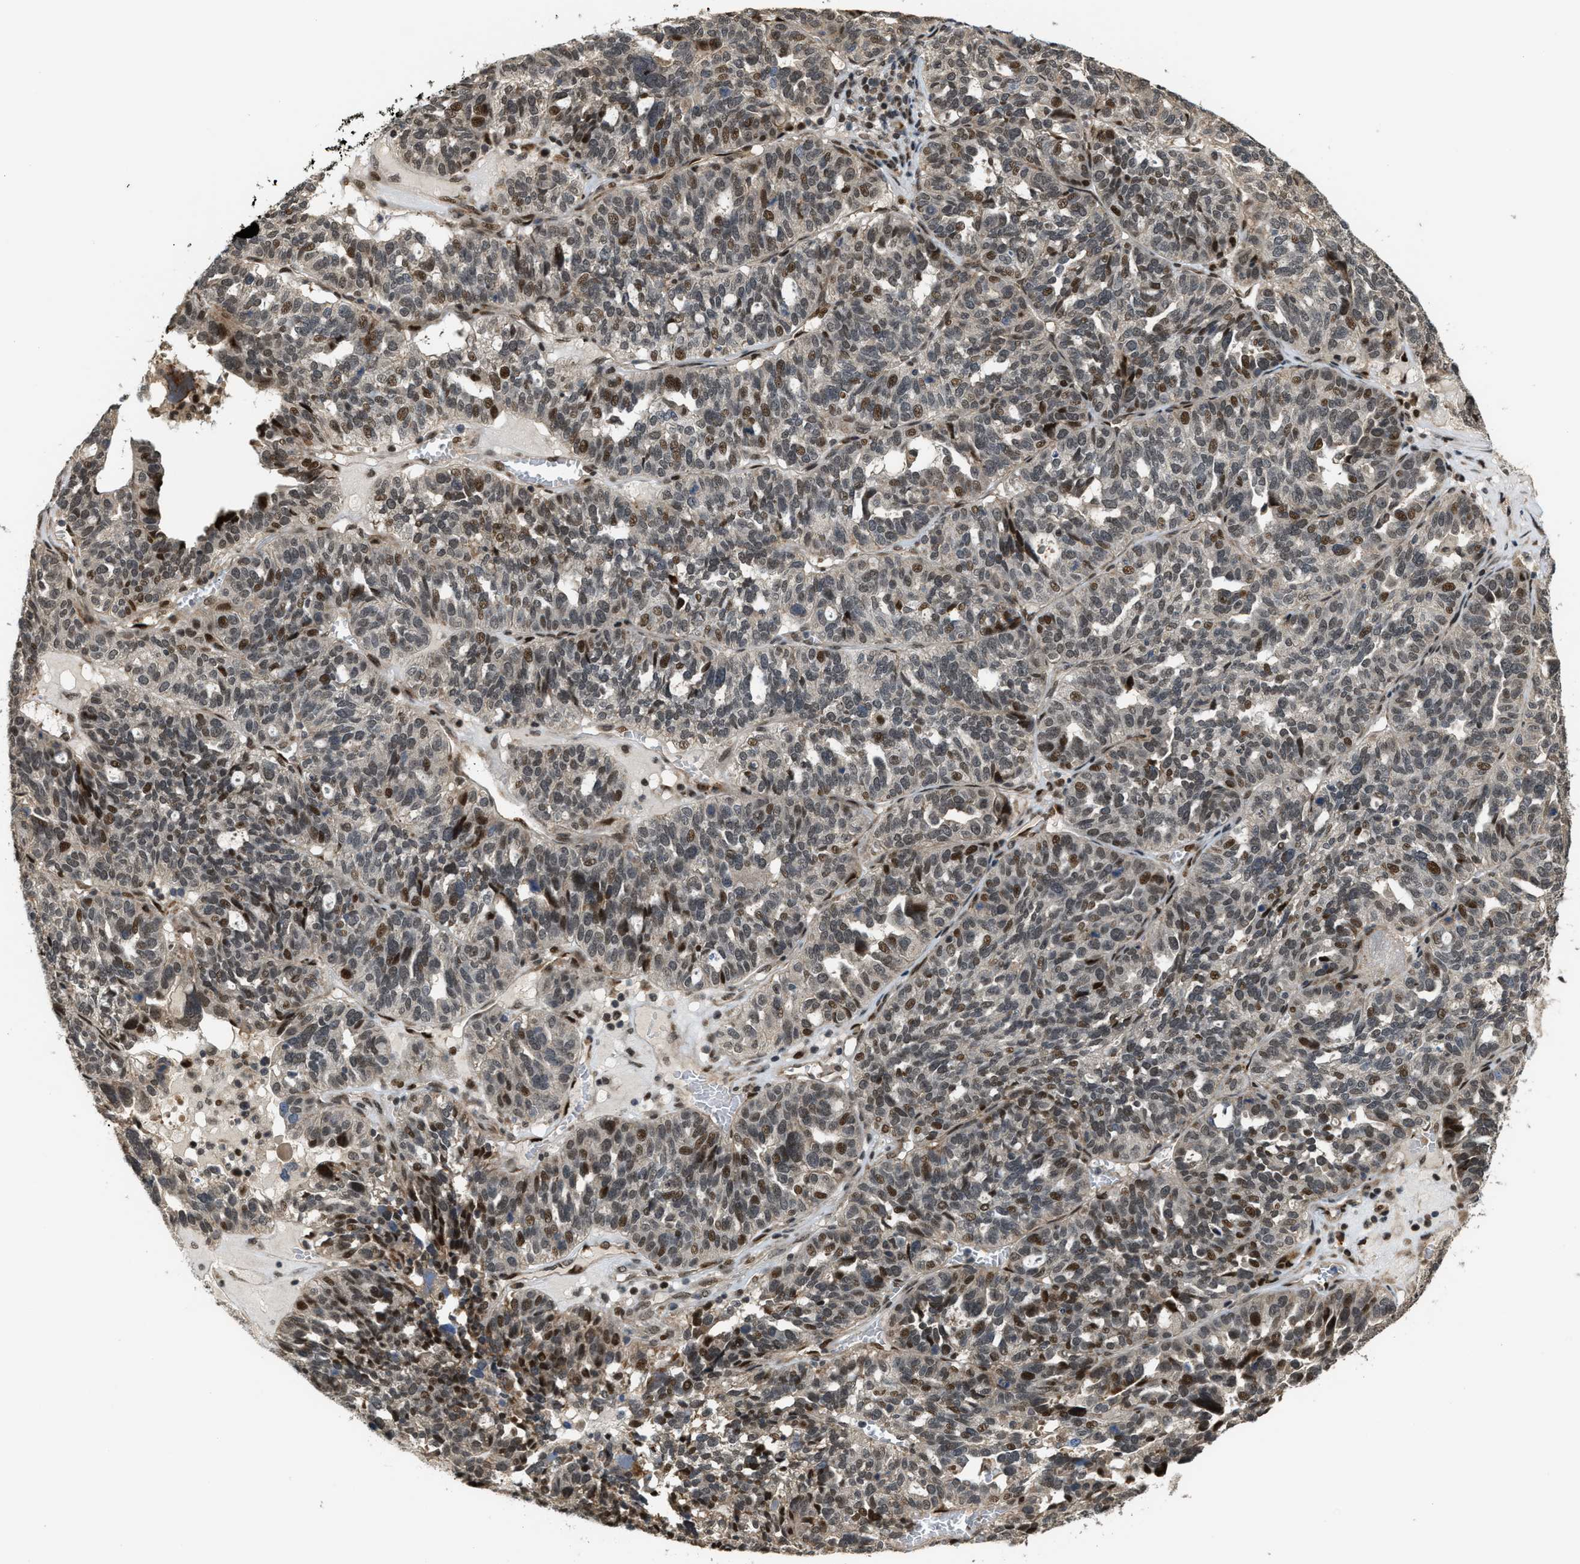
{"staining": {"intensity": "moderate", "quantity": "<25%", "location": "nuclear"}, "tissue": "ovarian cancer", "cell_type": "Tumor cells", "image_type": "cancer", "snomed": [{"axis": "morphology", "description": "Cystadenocarcinoma, serous, NOS"}, {"axis": "topography", "description": "Ovary"}], "caption": "The immunohistochemical stain shows moderate nuclear positivity in tumor cells of ovarian cancer (serous cystadenocarcinoma) tissue.", "gene": "SERTAD2", "patient": {"sex": "female", "age": 59}}